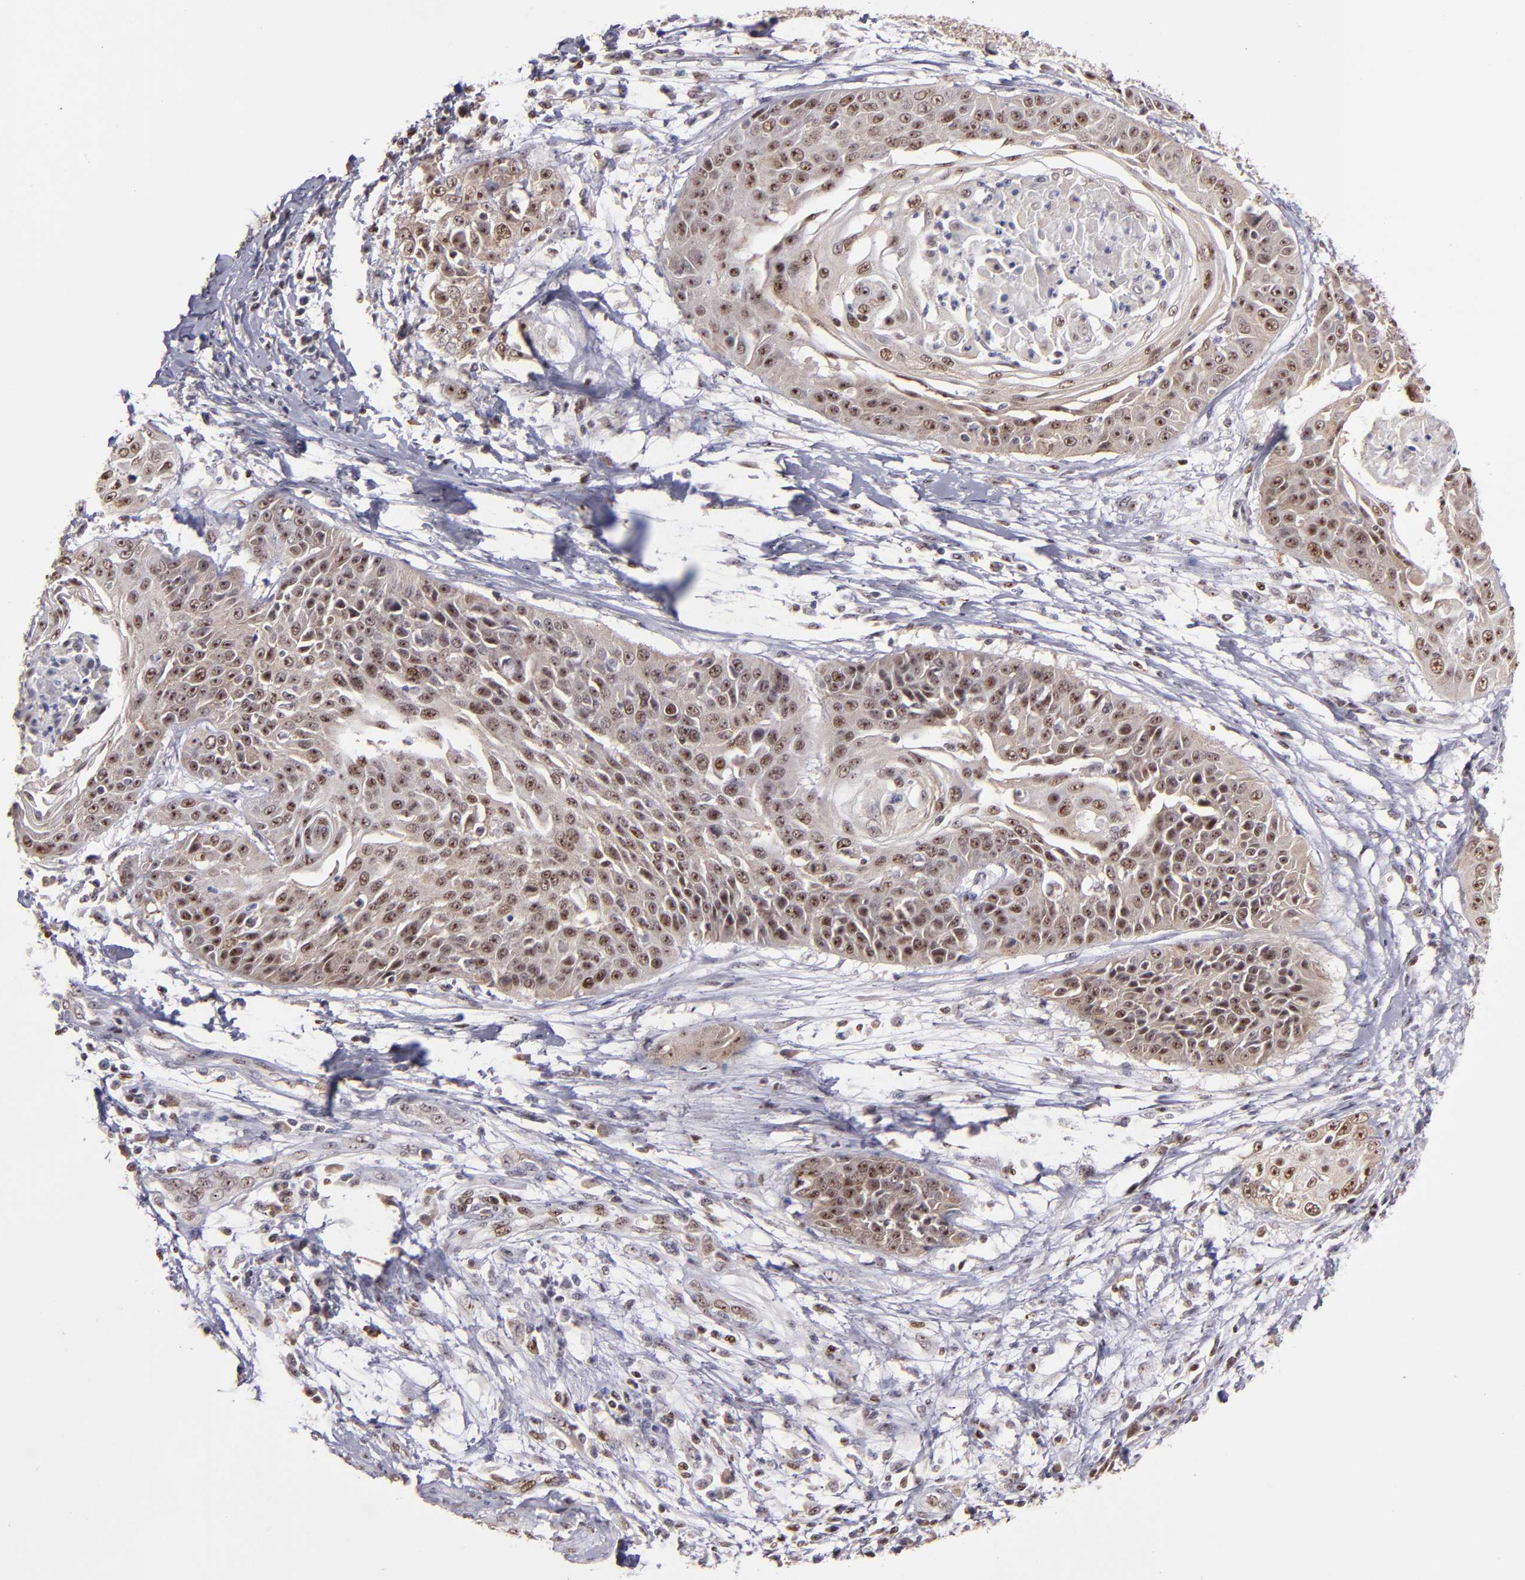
{"staining": {"intensity": "moderate", "quantity": ">75%", "location": "cytoplasmic/membranous,nuclear"}, "tissue": "cervical cancer", "cell_type": "Tumor cells", "image_type": "cancer", "snomed": [{"axis": "morphology", "description": "Squamous cell carcinoma, NOS"}, {"axis": "topography", "description": "Cervix"}], "caption": "Squamous cell carcinoma (cervical) stained for a protein (brown) demonstrates moderate cytoplasmic/membranous and nuclear positive expression in approximately >75% of tumor cells.", "gene": "DDX24", "patient": {"sex": "female", "age": 64}}